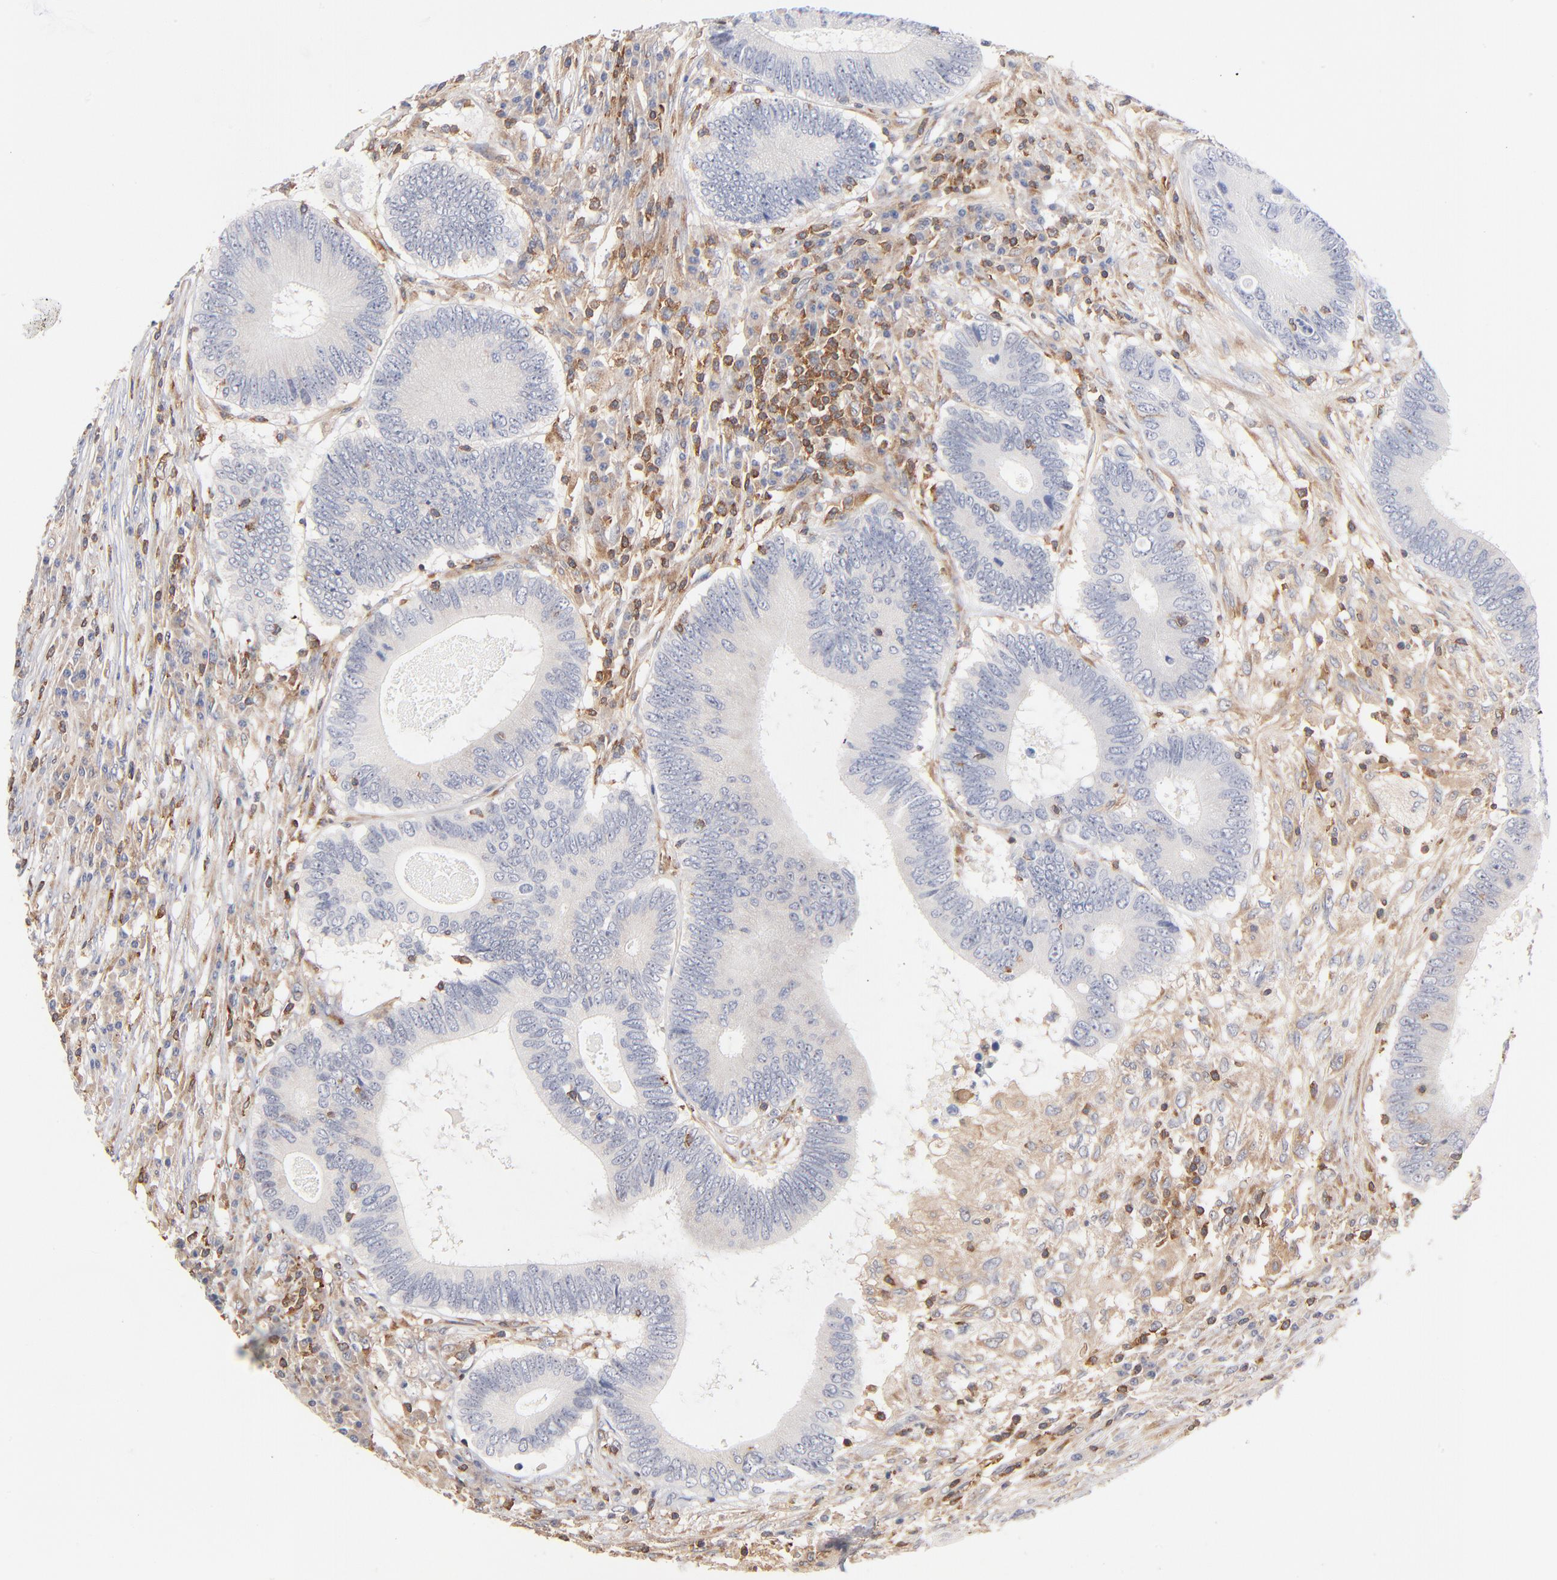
{"staining": {"intensity": "negative", "quantity": "none", "location": "none"}, "tissue": "colorectal cancer", "cell_type": "Tumor cells", "image_type": "cancer", "snomed": [{"axis": "morphology", "description": "Adenocarcinoma, NOS"}, {"axis": "topography", "description": "Colon"}], "caption": "Protein analysis of colorectal cancer (adenocarcinoma) demonstrates no significant expression in tumor cells.", "gene": "WIPF1", "patient": {"sex": "female", "age": 78}}